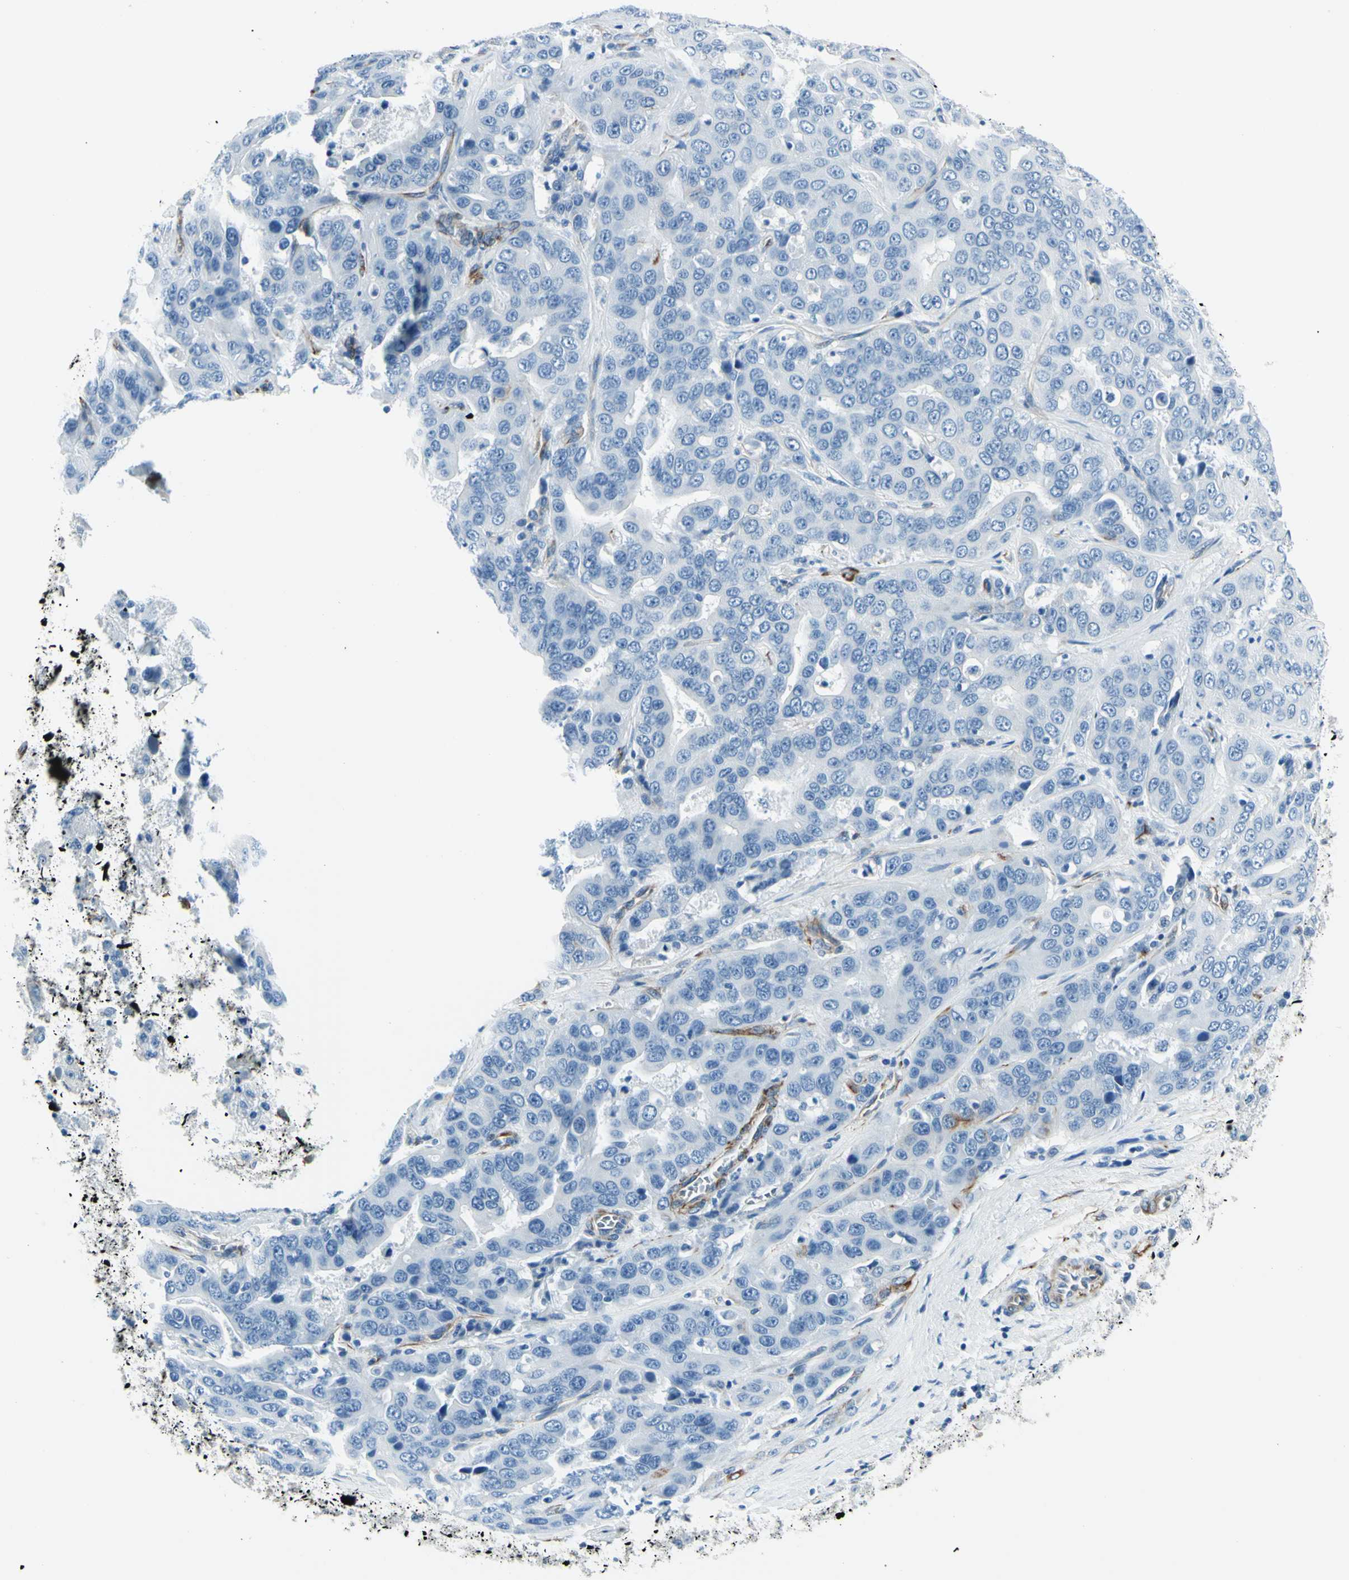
{"staining": {"intensity": "negative", "quantity": "none", "location": "none"}, "tissue": "liver cancer", "cell_type": "Tumor cells", "image_type": "cancer", "snomed": [{"axis": "morphology", "description": "Cholangiocarcinoma"}, {"axis": "topography", "description": "Liver"}], "caption": "The image displays no significant staining in tumor cells of liver cholangiocarcinoma.", "gene": "PTH2R", "patient": {"sex": "female", "age": 52}}